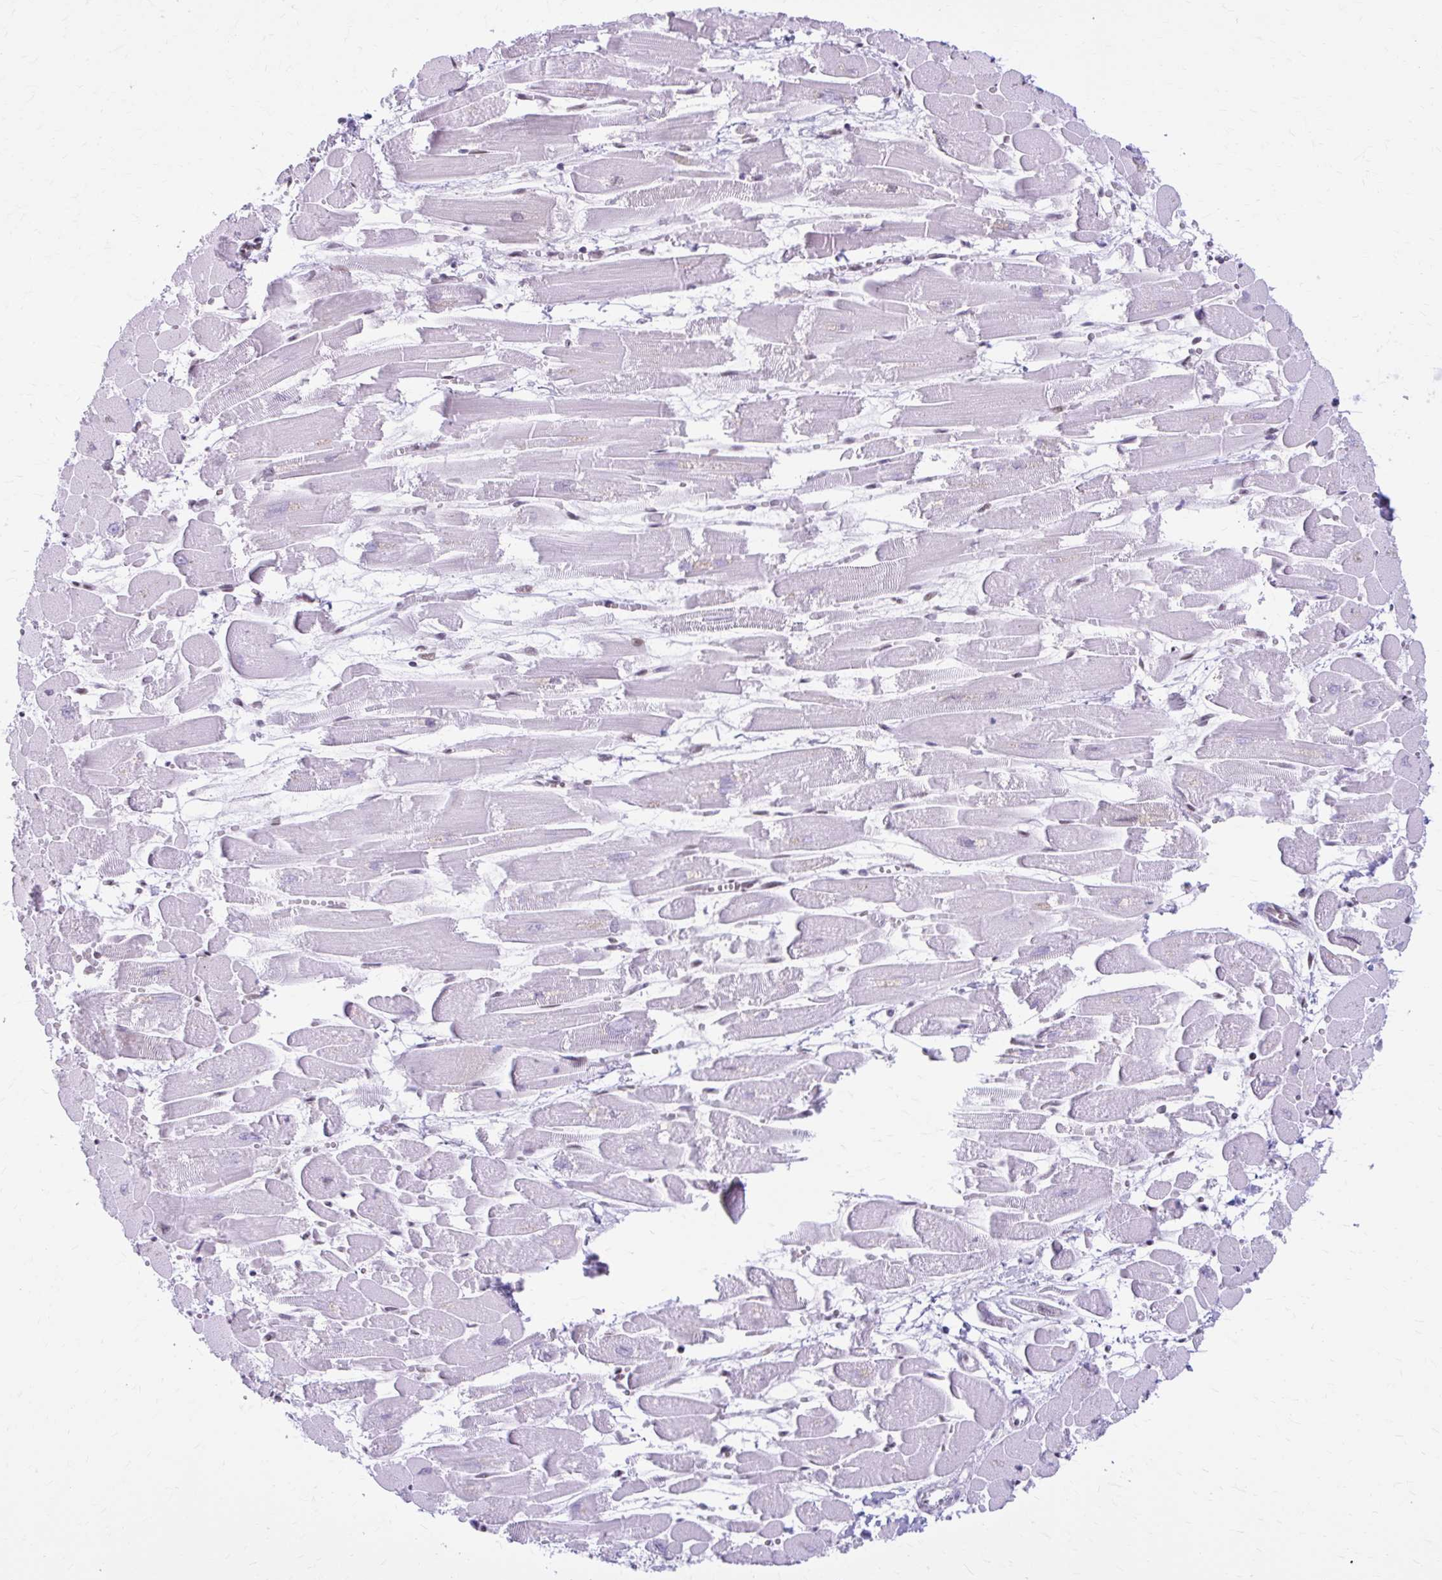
{"staining": {"intensity": "moderate", "quantity": "25%-75%", "location": "nuclear"}, "tissue": "heart muscle", "cell_type": "Cardiomyocytes", "image_type": "normal", "snomed": [{"axis": "morphology", "description": "Normal tissue, NOS"}, {"axis": "topography", "description": "Heart"}], "caption": "A brown stain highlights moderate nuclear staining of a protein in cardiomyocytes of normal heart muscle. The protein is shown in brown color, while the nuclei are stained blue.", "gene": "PABIR1", "patient": {"sex": "female", "age": 52}}